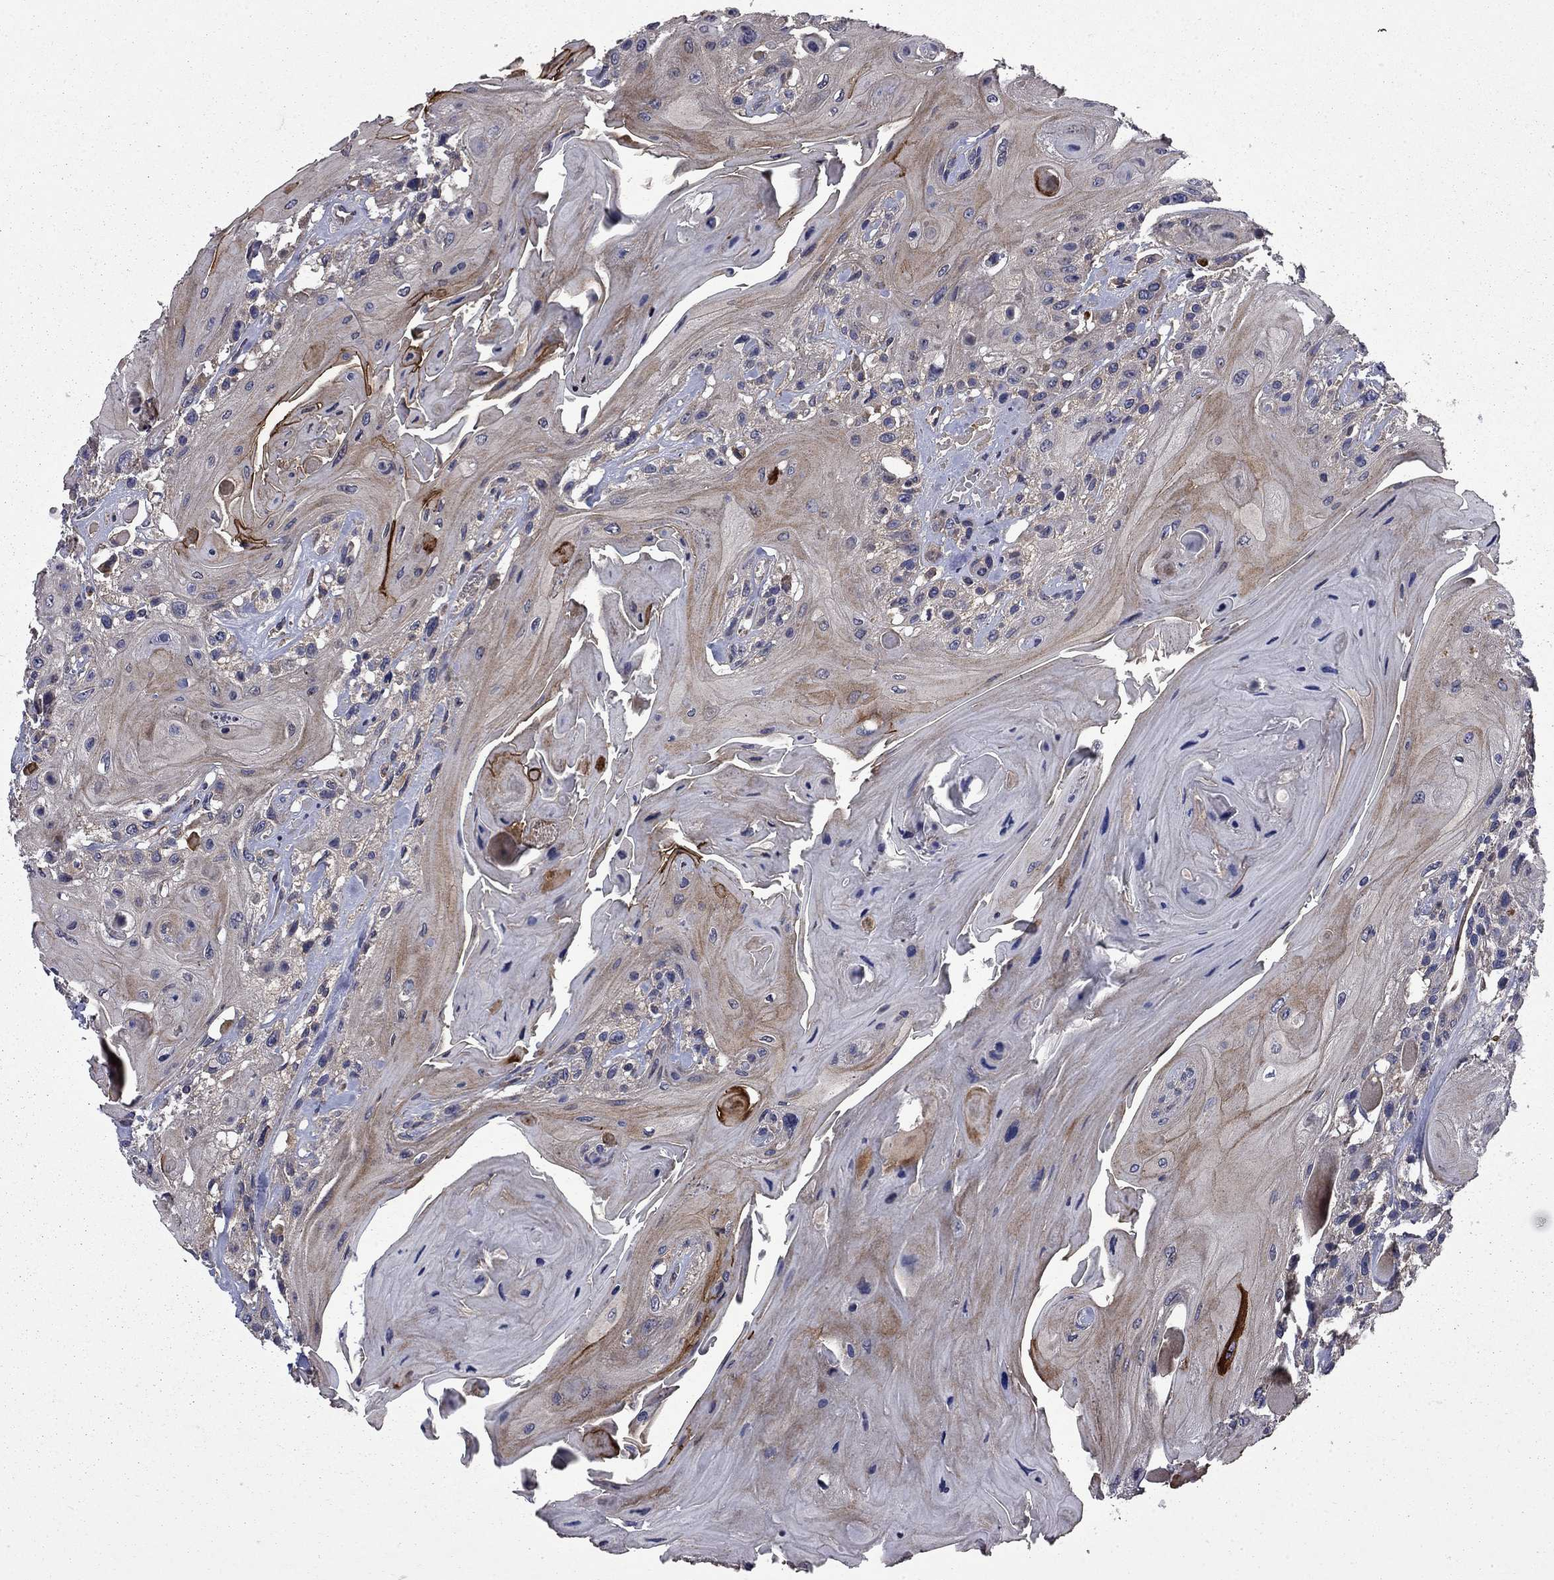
{"staining": {"intensity": "weak", "quantity": "25%-75%", "location": "cytoplasmic/membranous"}, "tissue": "head and neck cancer", "cell_type": "Tumor cells", "image_type": "cancer", "snomed": [{"axis": "morphology", "description": "Squamous cell carcinoma, NOS"}, {"axis": "topography", "description": "Head-Neck"}], "caption": "Protein expression analysis of squamous cell carcinoma (head and neck) exhibits weak cytoplasmic/membranous positivity in about 25%-75% of tumor cells. The protein is stained brown, and the nuclei are stained in blue (DAB (3,3'-diaminobenzidine) IHC with brightfield microscopy, high magnification).", "gene": "CEACAM7", "patient": {"sex": "female", "age": 59}}